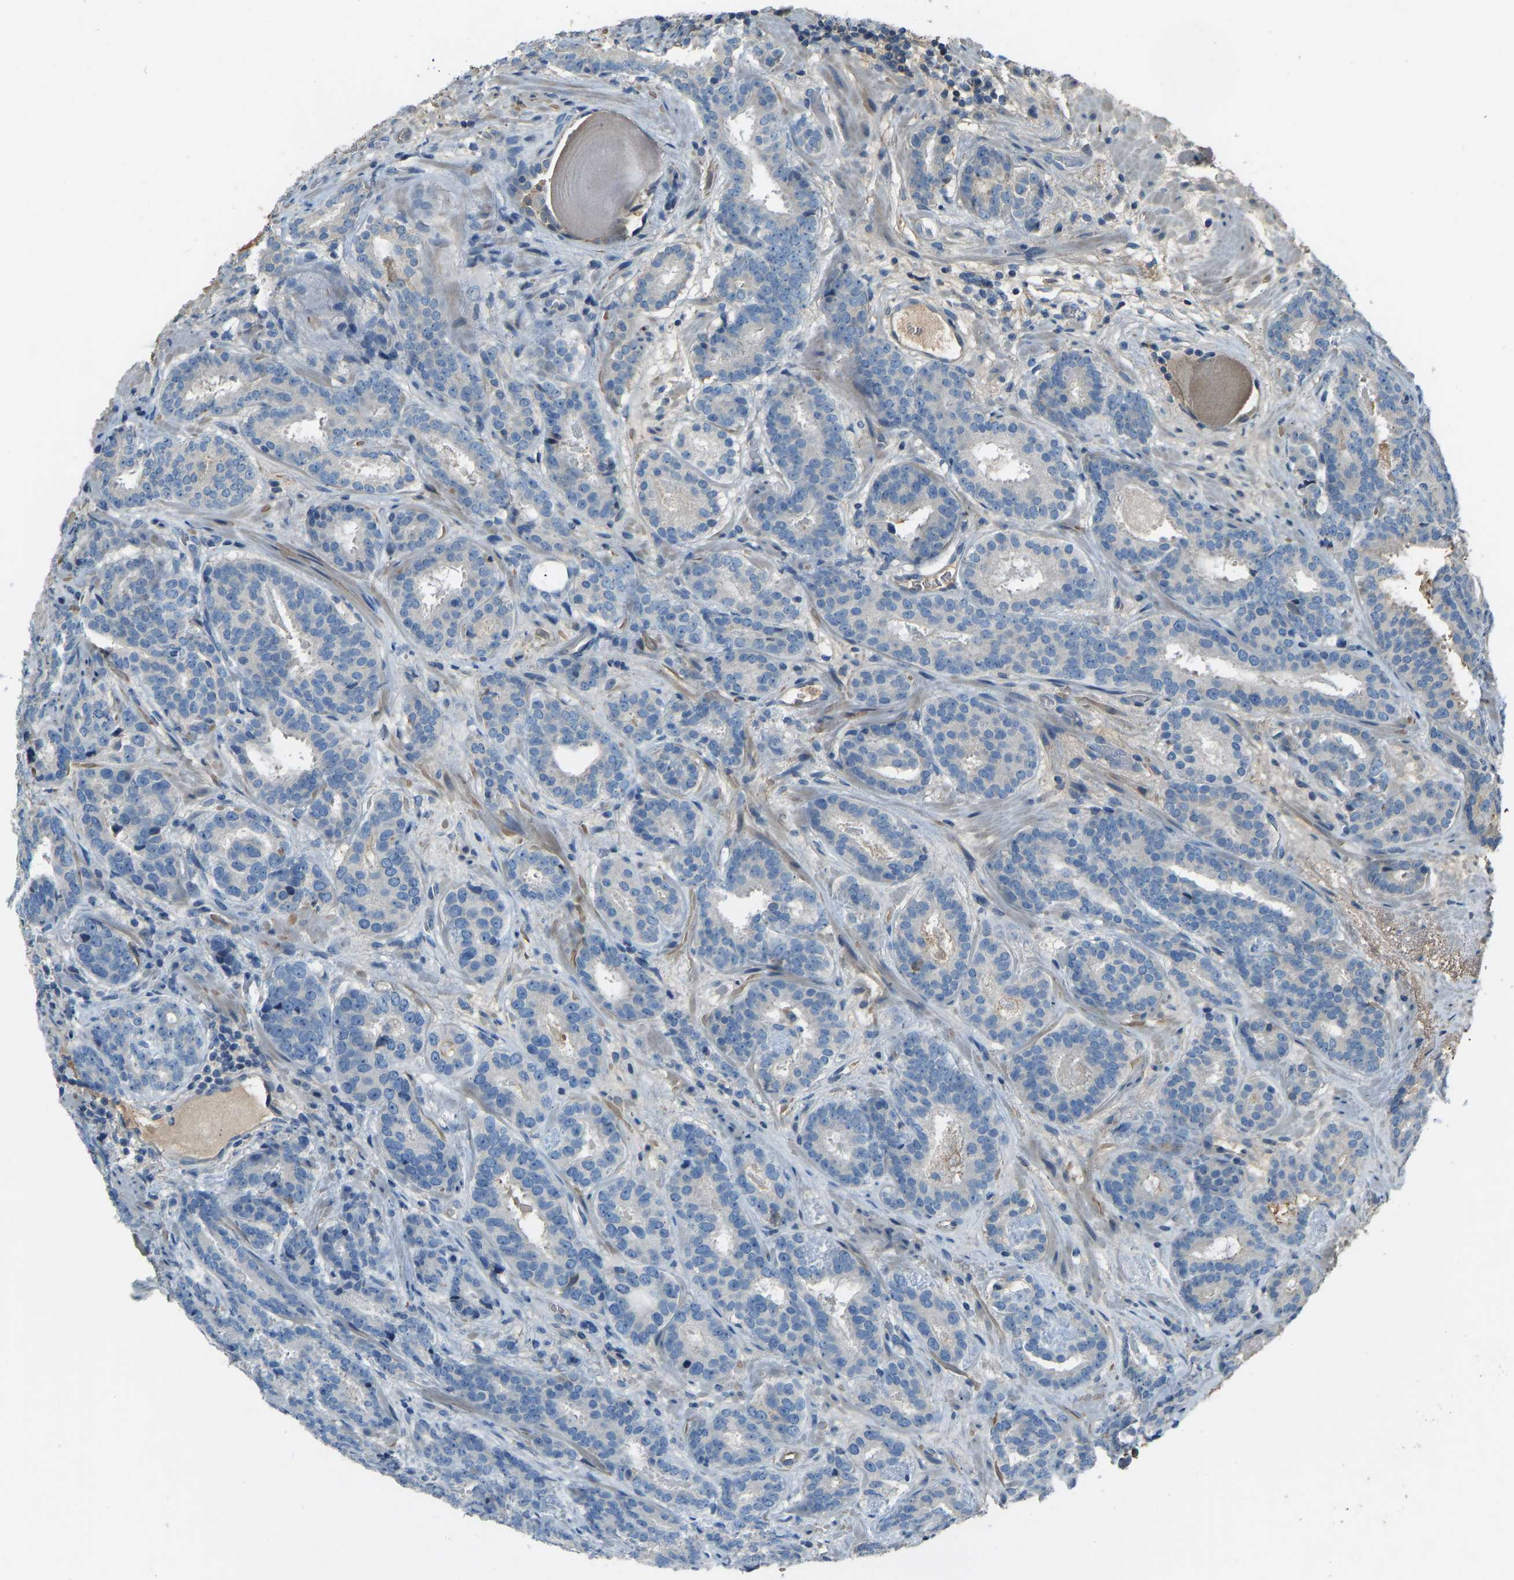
{"staining": {"intensity": "negative", "quantity": "none", "location": "none"}, "tissue": "prostate cancer", "cell_type": "Tumor cells", "image_type": "cancer", "snomed": [{"axis": "morphology", "description": "Adenocarcinoma, Low grade"}, {"axis": "topography", "description": "Prostate"}], "caption": "A high-resolution micrograph shows immunohistochemistry (IHC) staining of prostate adenocarcinoma (low-grade), which reveals no significant staining in tumor cells.", "gene": "FBLN2", "patient": {"sex": "male", "age": 69}}